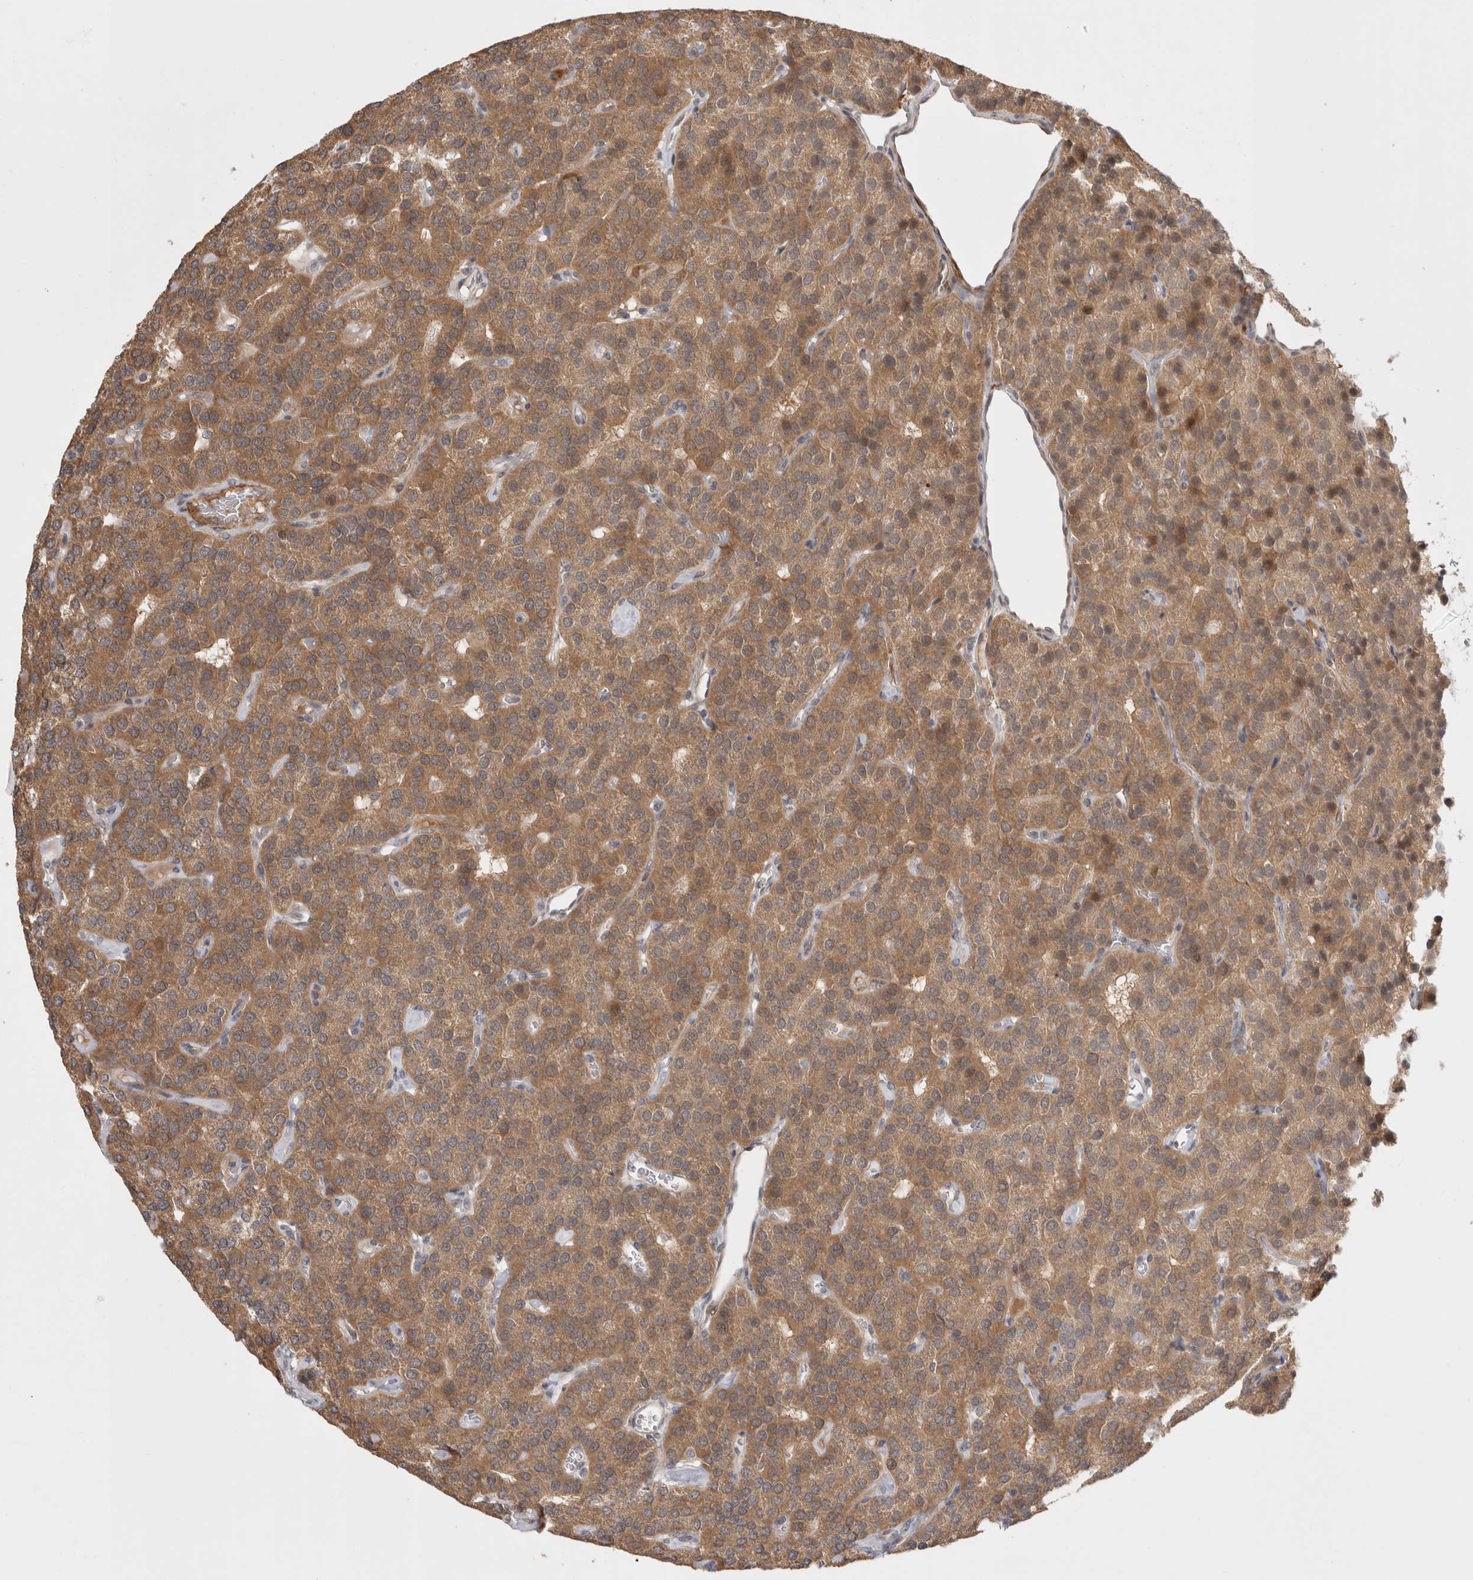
{"staining": {"intensity": "moderate", "quantity": ">75%", "location": "cytoplasmic/membranous"}, "tissue": "parathyroid gland", "cell_type": "Glandular cells", "image_type": "normal", "snomed": [{"axis": "morphology", "description": "Normal tissue, NOS"}, {"axis": "morphology", "description": "Adenoma, NOS"}, {"axis": "topography", "description": "Parathyroid gland"}], "caption": "Protein staining of benign parathyroid gland reveals moderate cytoplasmic/membranous positivity in approximately >75% of glandular cells.", "gene": "ZNF318", "patient": {"sex": "female", "age": 86}}